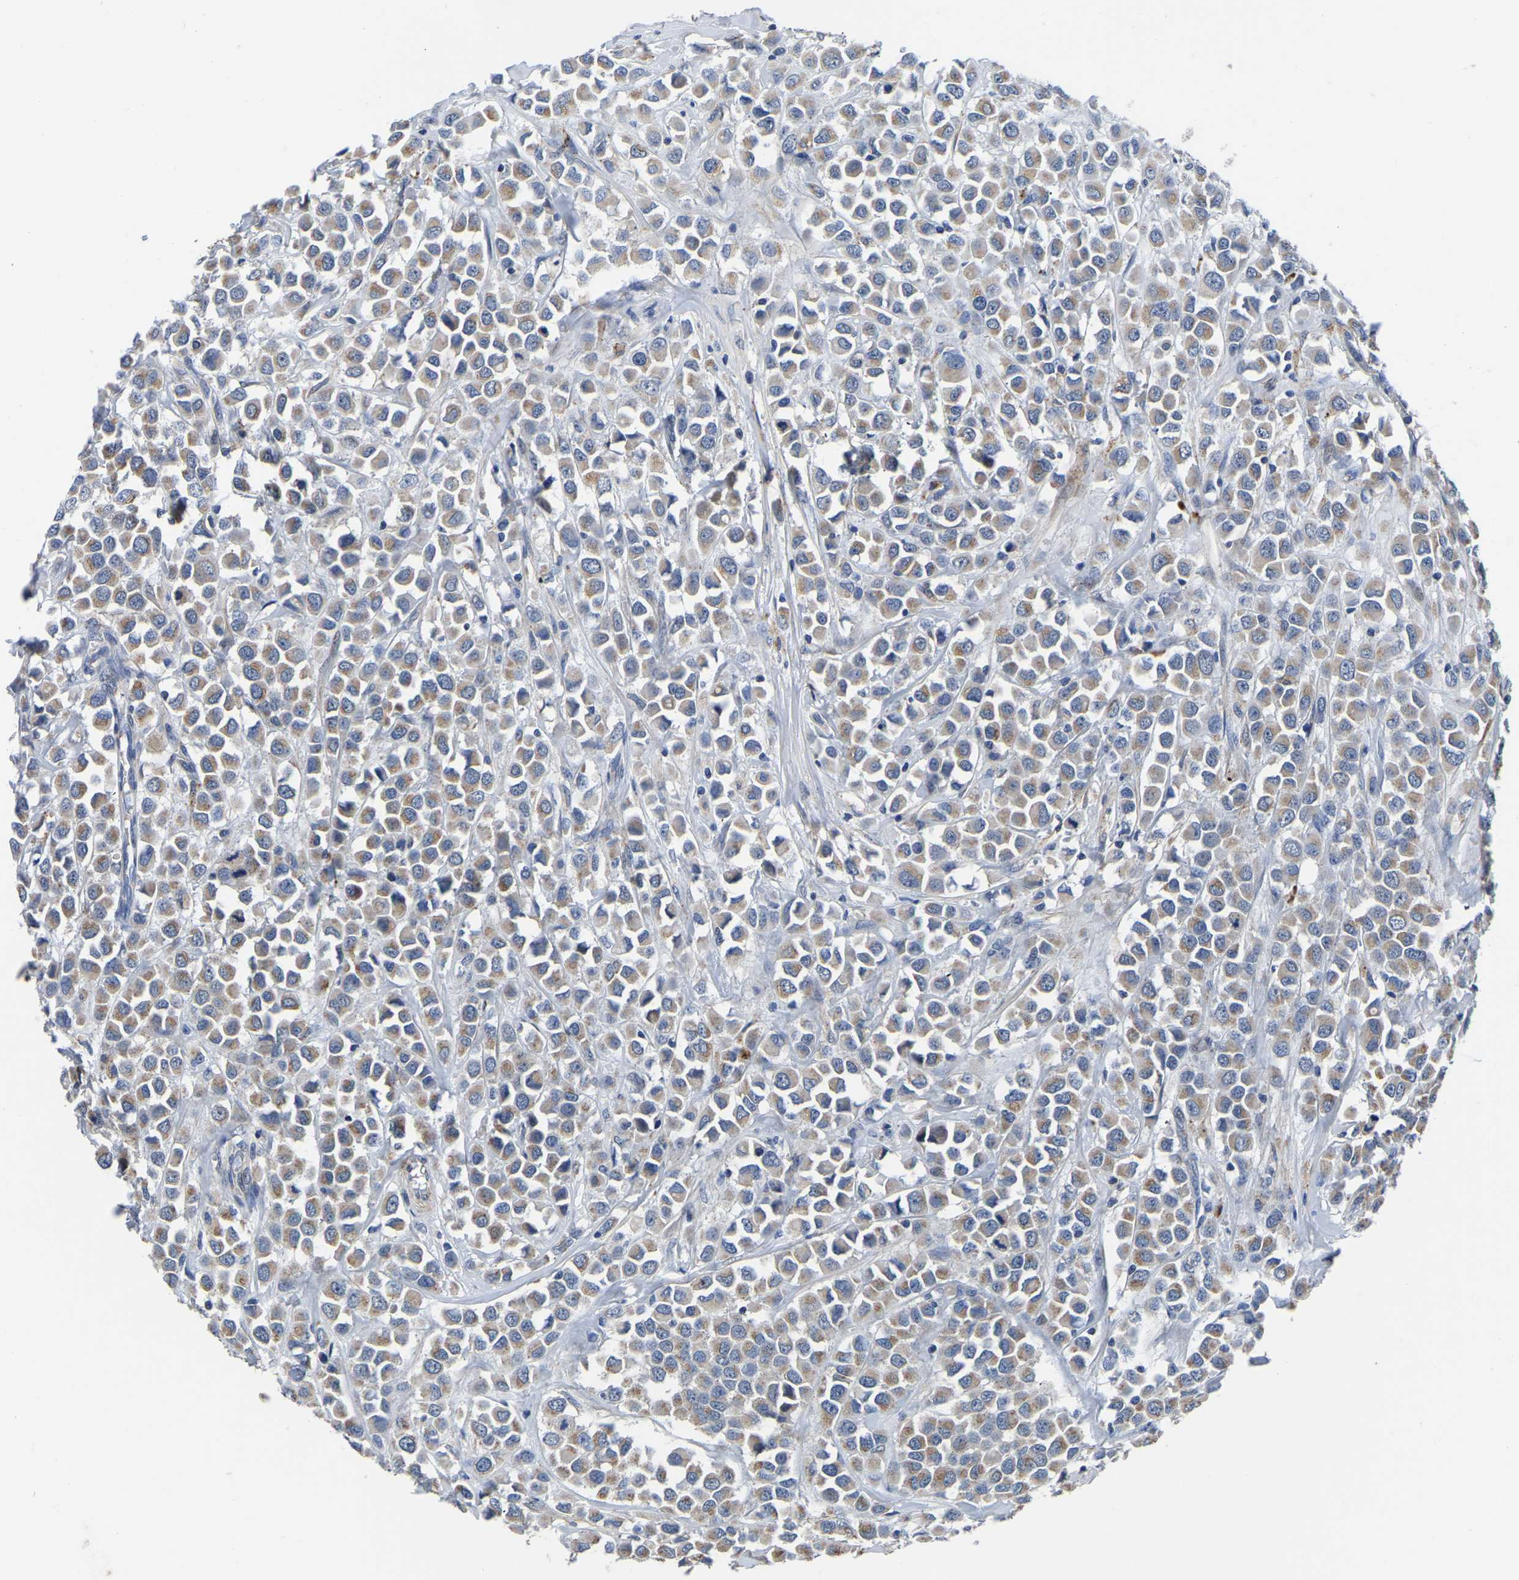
{"staining": {"intensity": "weak", "quantity": ">75%", "location": "cytoplasmic/membranous"}, "tissue": "breast cancer", "cell_type": "Tumor cells", "image_type": "cancer", "snomed": [{"axis": "morphology", "description": "Duct carcinoma"}, {"axis": "topography", "description": "Breast"}], "caption": "Tumor cells display weak cytoplasmic/membranous staining in about >75% of cells in breast invasive ductal carcinoma. (DAB IHC, brown staining for protein, blue staining for nuclei).", "gene": "PDLIM7", "patient": {"sex": "female", "age": 61}}